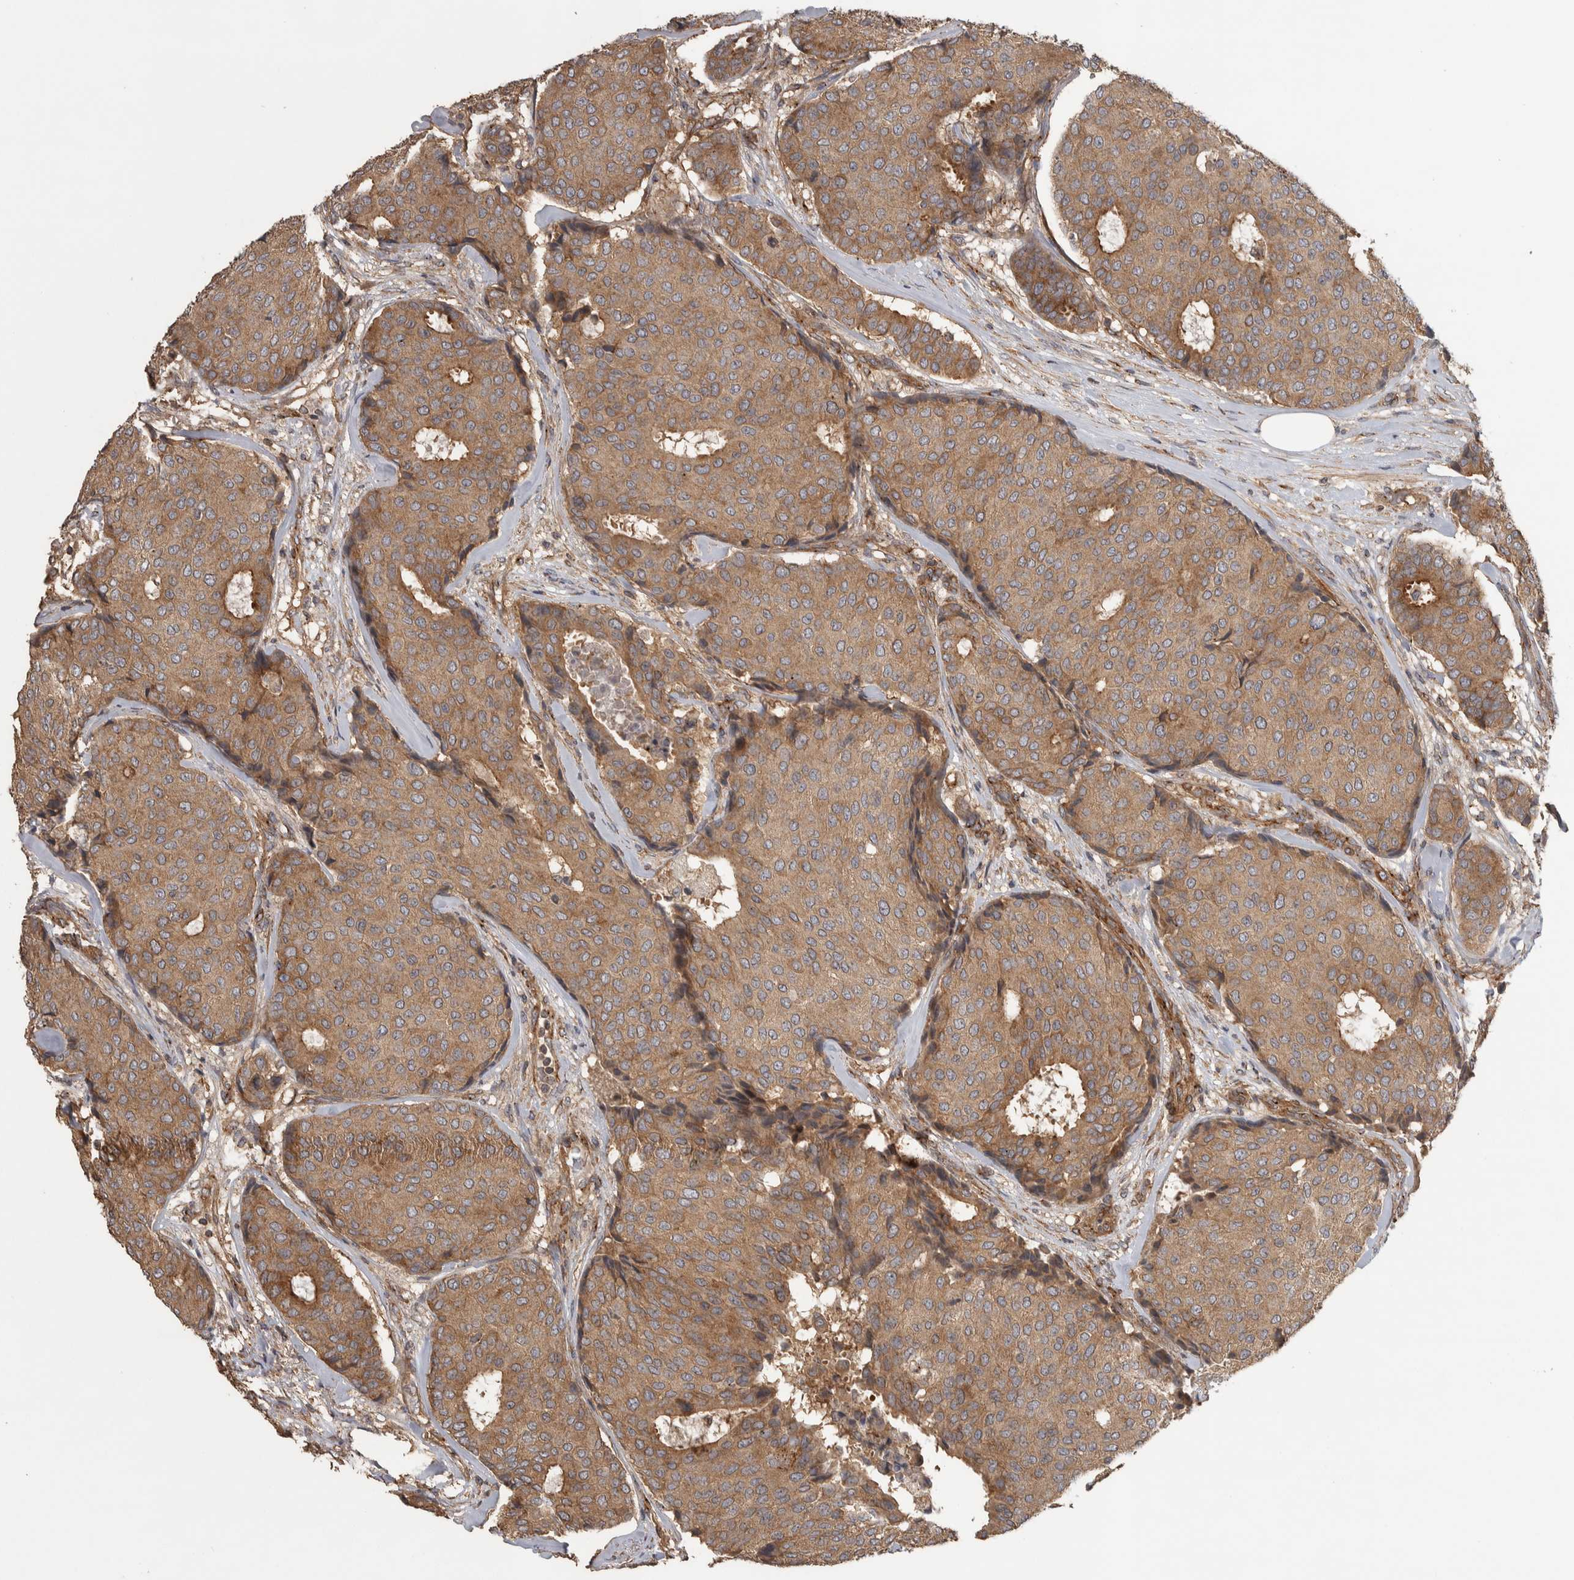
{"staining": {"intensity": "moderate", "quantity": ">75%", "location": "cytoplasmic/membranous"}, "tissue": "breast cancer", "cell_type": "Tumor cells", "image_type": "cancer", "snomed": [{"axis": "morphology", "description": "Duct carcinoma"}, {"axis": "topography", "description": "Breast"}], "caption": "Immunohistochemistry (IHC) of human breast intraductal carcinoma reveals medium levels of moderate cytoplasmic/membranous staining in about >75% of tumor cells. The staining was performed using DAB (3,3'-diaminobenzidine) to visualize the protein expression in brown, while the nuclei were stained in blue with hematoxylin (Magnification: 20x).", "gene": "IFRD1", "patient": {"sex": "female", "age": 75}}